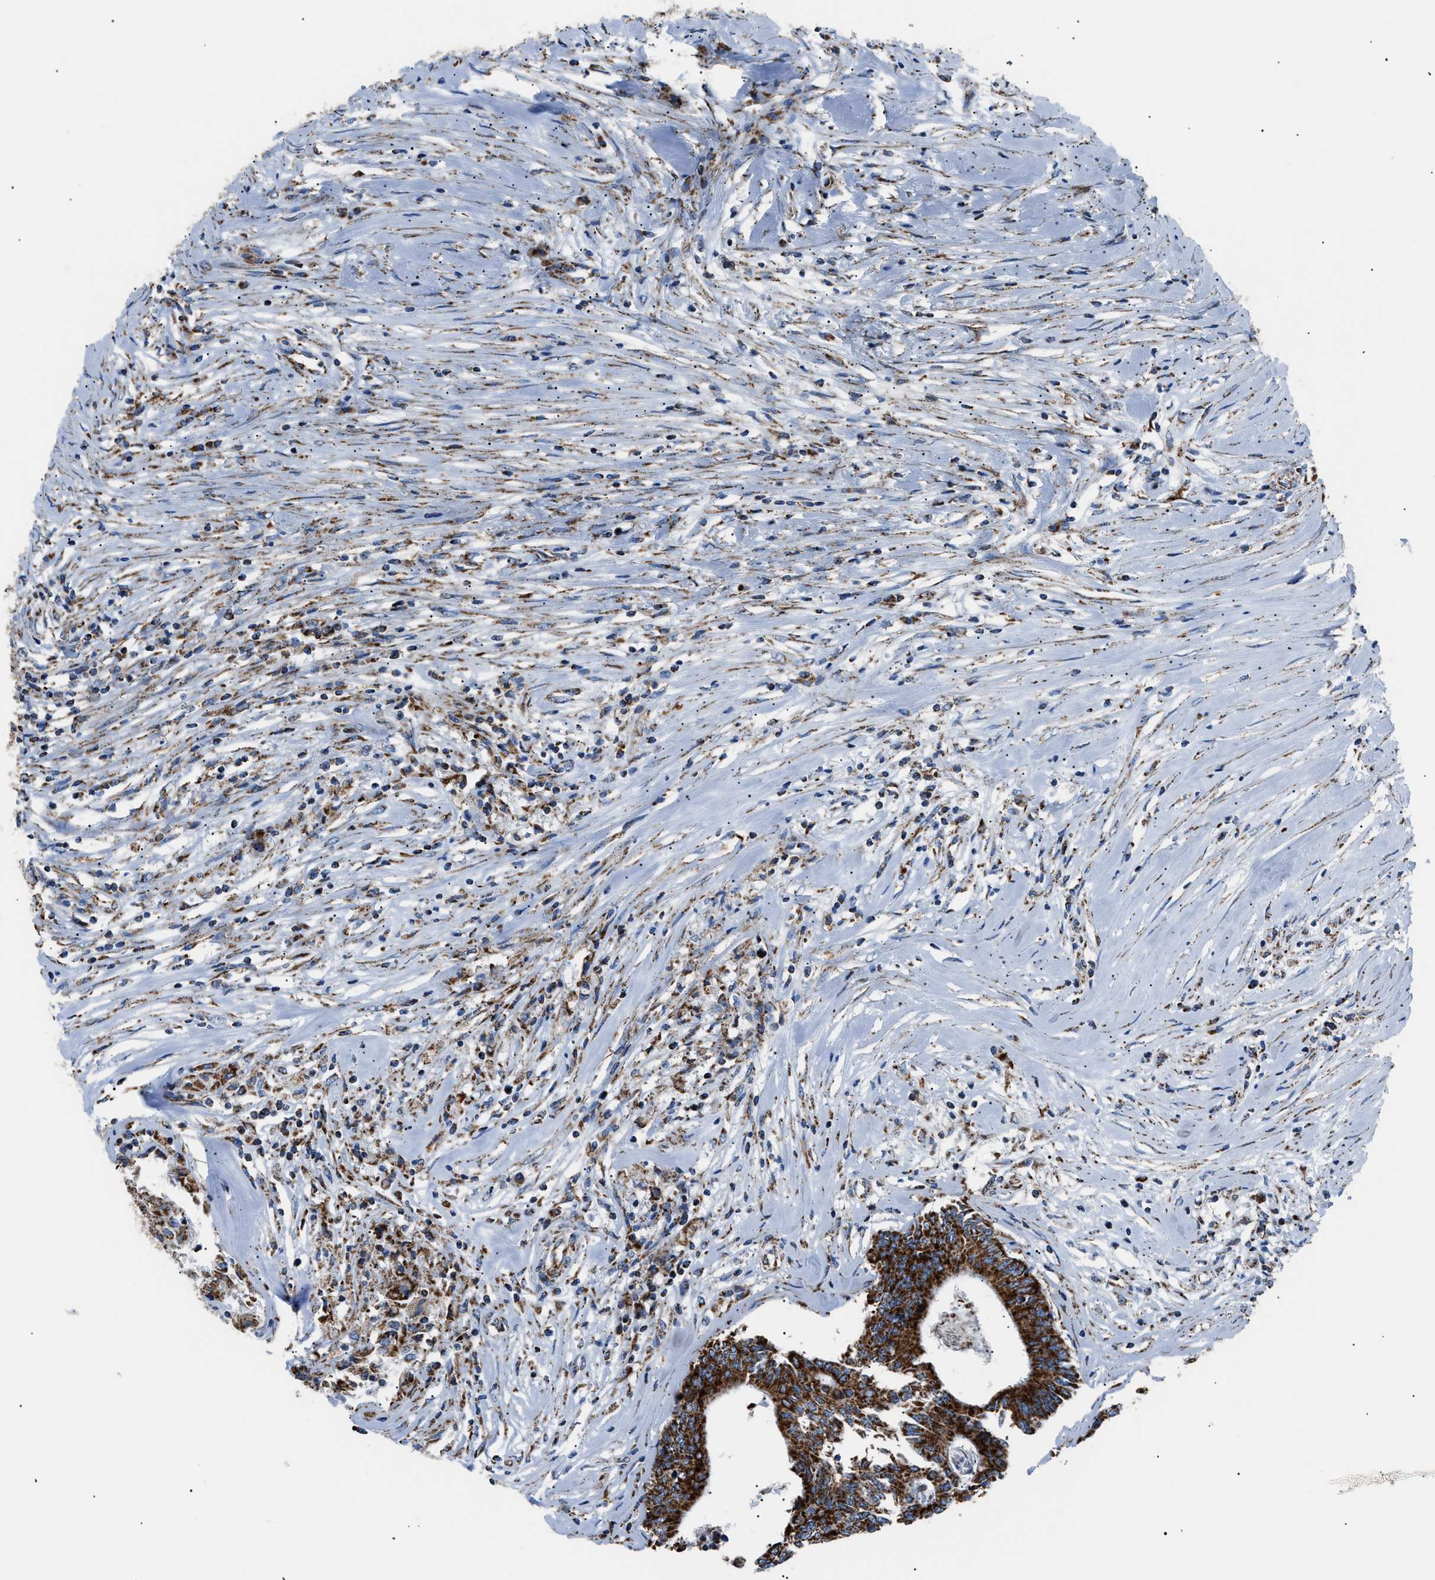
{"staining": {"intensity": "strong", "quantity": ">75%", "location": "cytoplasmic/membranous"}, "tissue": "colorectal cancer", "cell_type": "Tumor cells", "image_type": "cancer", "snomed": [{"axis": "morphology", "description": "Adenocarcinoma, NOS"}, {"axis": "topography", "description": "Rectum"}], "caption": "Immunohistochemistry staining of colorectal cancer (adenocarcinoma), which reveals high levels of strong cytoplasmic/membranous staining in about >75% of tumor cells indicating strong cytoplasmic/membranous protein positivity. The staining was performed using DAB (brown) for protein detection and nuclei were counterstained in hematoxylin (blue).", "gene": "PHB2", "patient": {"sex": "male", "age": 63}}